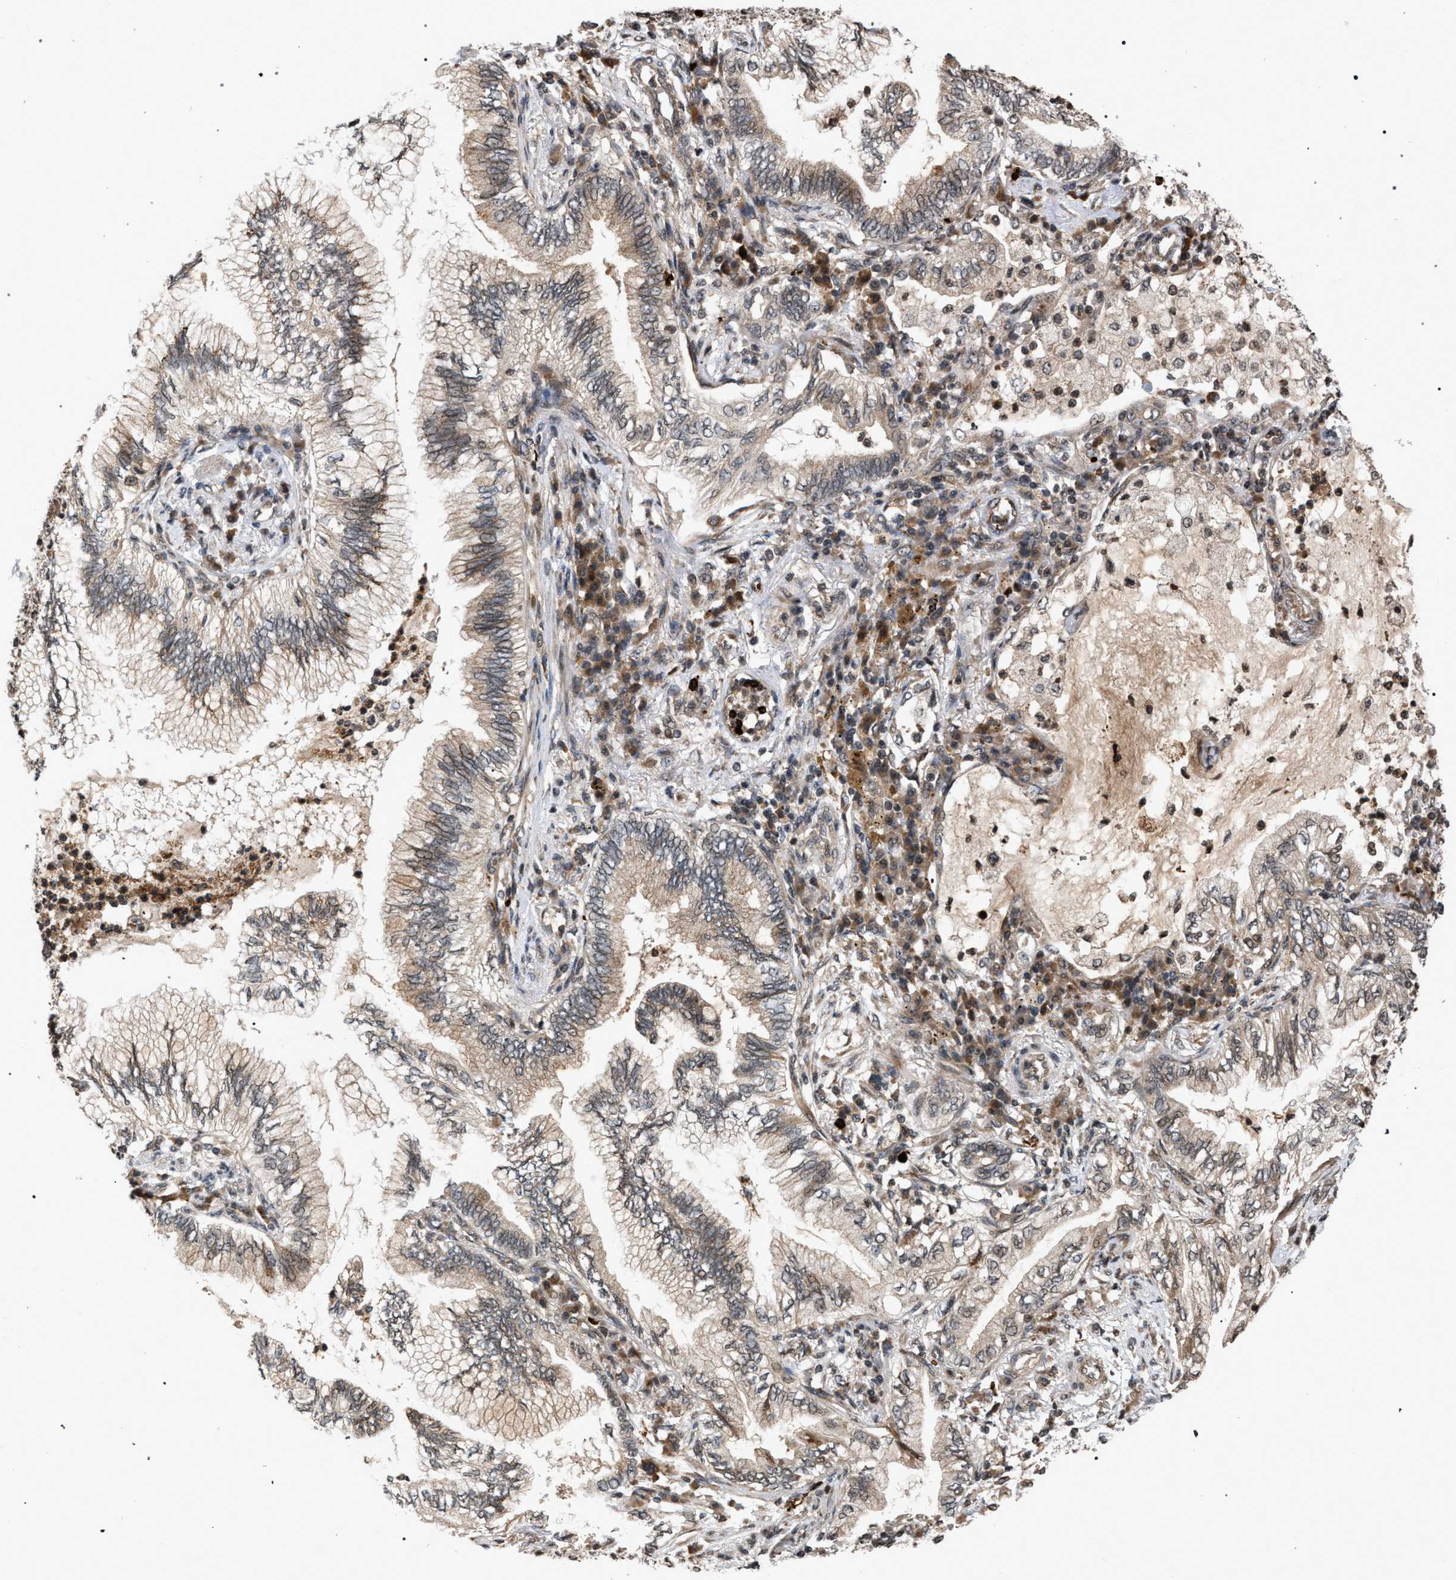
{"staining": {"intensity": "weak", "quantity": ">75%", "location": "cytoplasmic/membranous"}, "tissue": "lung cancer", "cell_type": "Tumor cells", "image_type": "cancer", "snomed": [{"axis": "morphology", "description": "Normal tissue, NOS"}, {"axis": "morphology", "description": "Adenocarcinoma, NOS"}, {"axis": "topography", "description": "Bronchus"}, {"axis": "topography", "description": "Lung"}], "caption": "Weak cytoplasmic/membranous protein positivity is present in approximately >75% of tumor cells in adenocarcinoma (lung).", "gene": "IRAK4", "patient": {"sex": "female", "age": 70}}